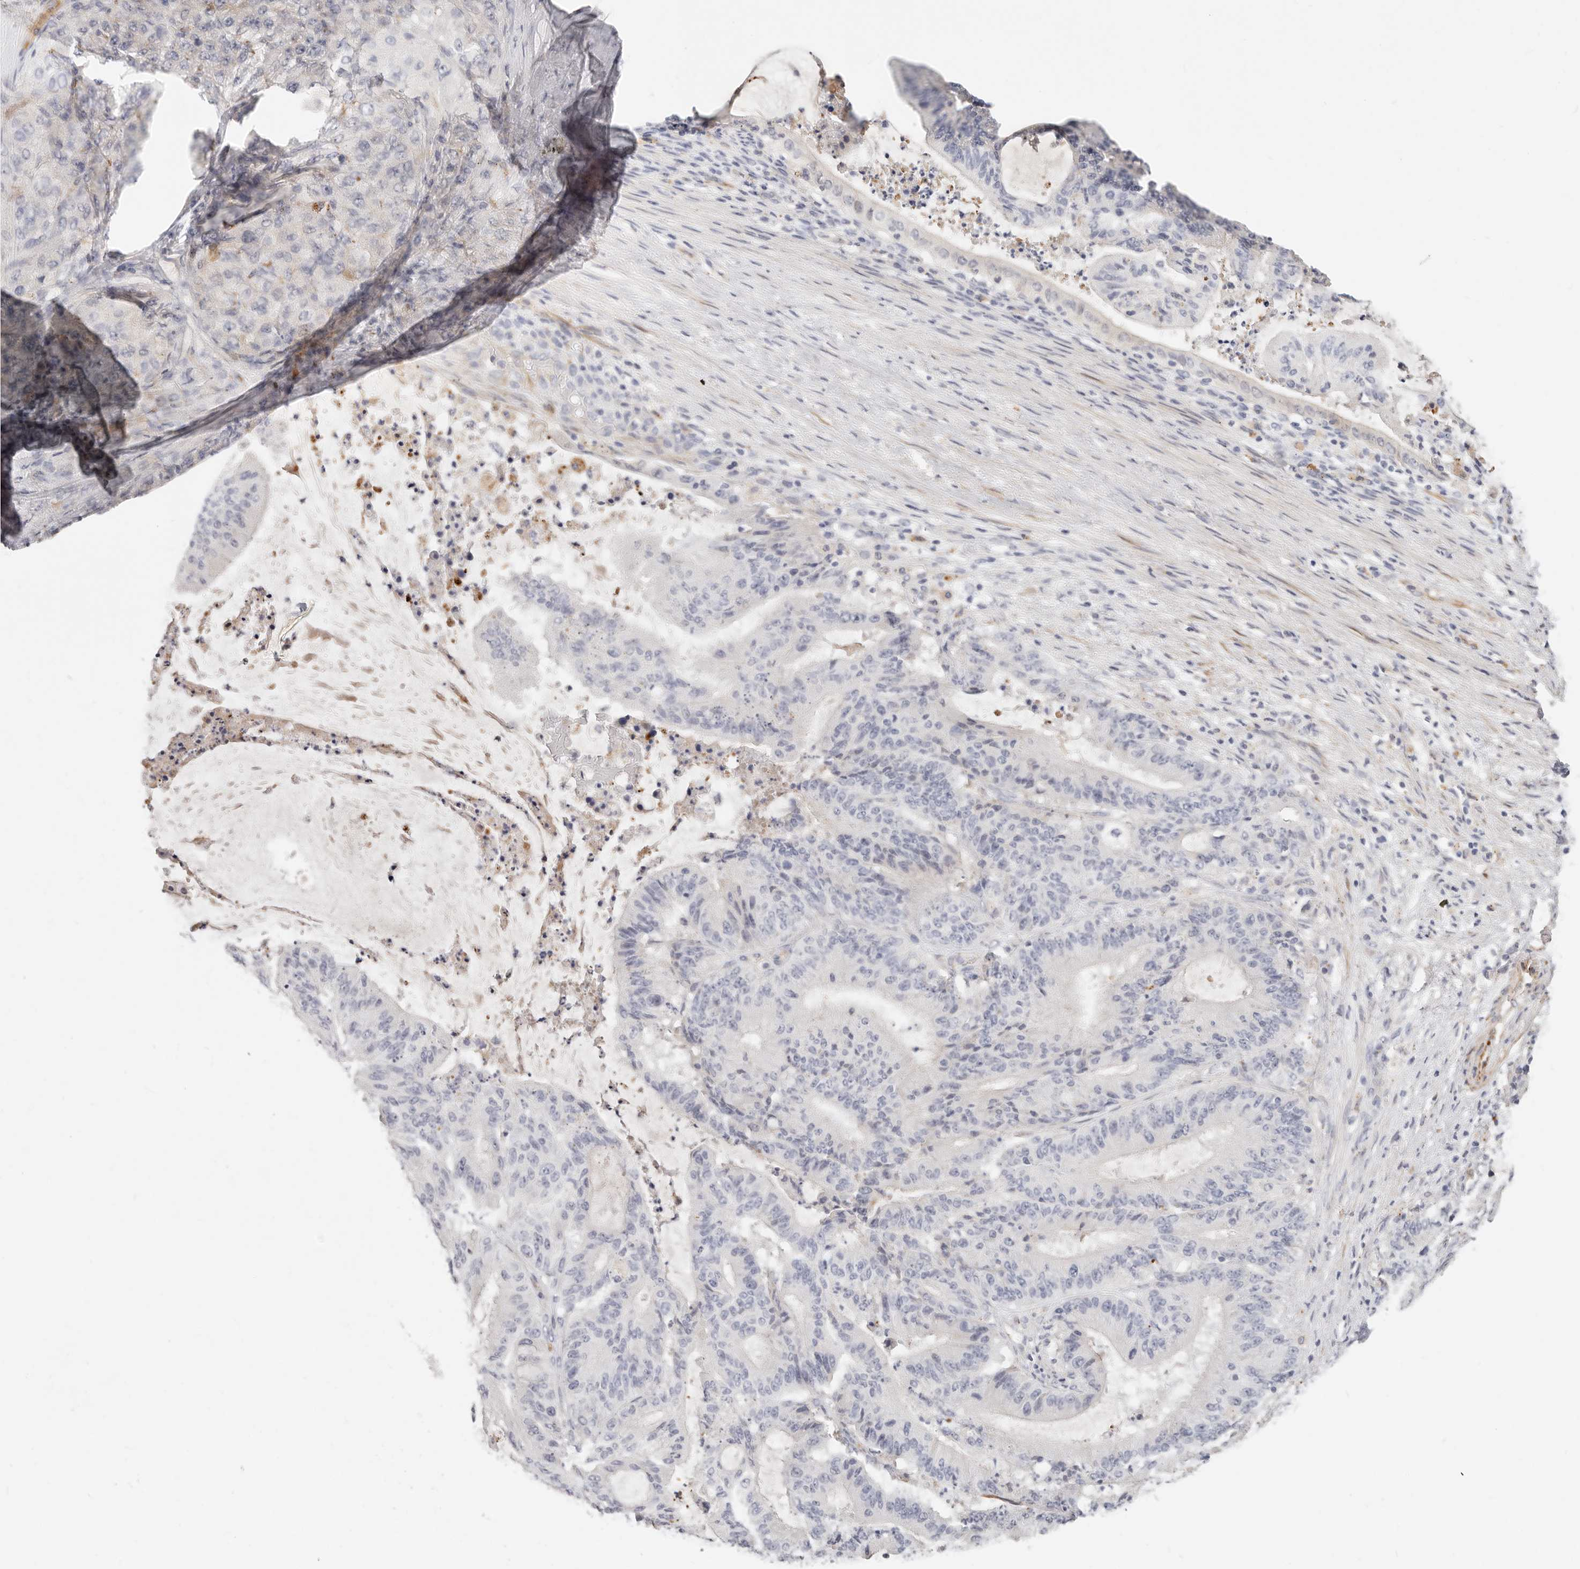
{"staining": {"intensity": "negative", "quantity": "none", "location": "none"}, "tissue": "liver cancer", "cell_type": "Tumor cells", "image_type": "cancer", "snomed": [{"axis": "morphology", "description": "Normal tissue, NOS"}, {"axis": "morphology", "description": "Cholangiocarcinoma"}, {"axis": "topography", "description": "Liver"}, {"axis": "topography", "description": "Peripheral nerve tissue"}], "caption": "Tumor cells show no significant protein positivity in cholangiocarcinoma (liver).", "gene": "ZRANB1", "patient": {"sex": "female", "age": 73}}